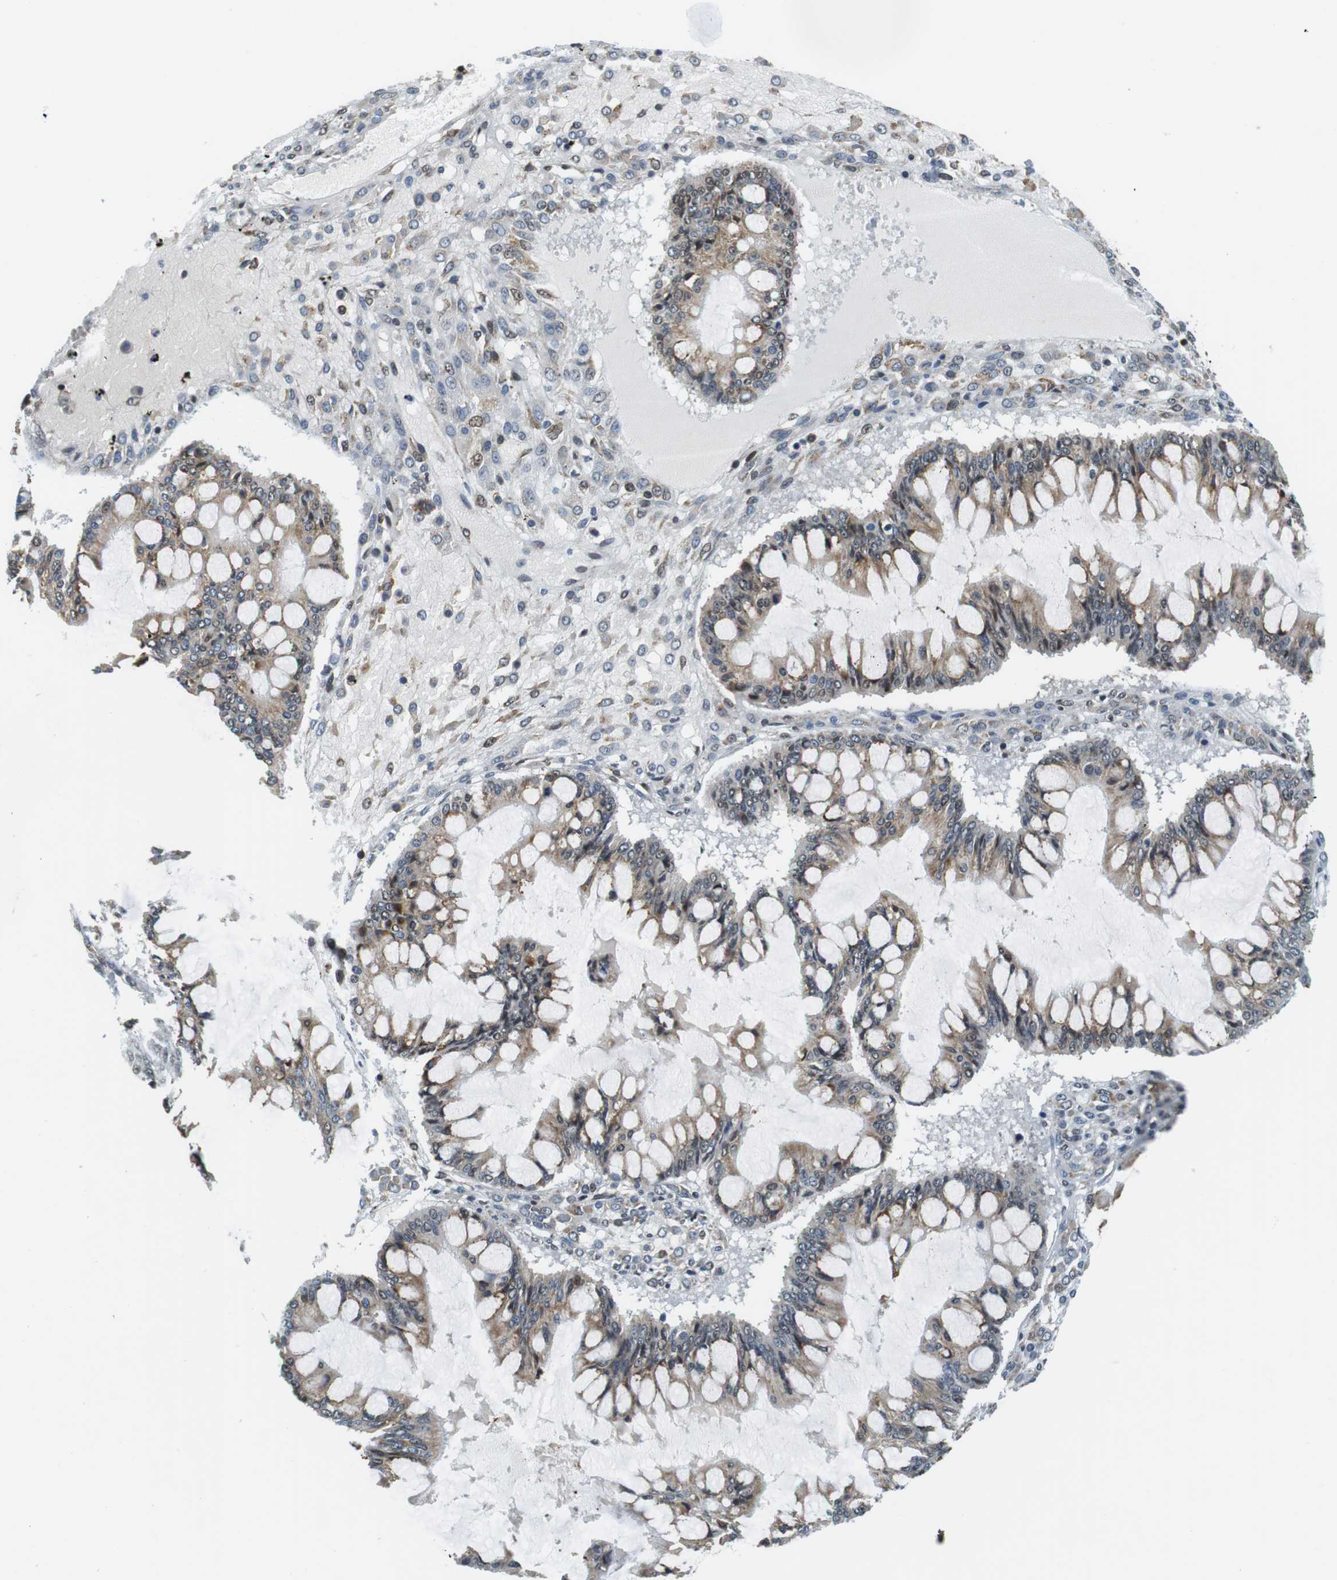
{"staining": {"intensity": "moderate", "quantity": ">75%", "location": "cytoplasmic/membranous,nuclear"}, "tissue": "ovarian cancer", "cell_type": "Tumor cells", "image_type": "cancer", "snomed": [{"axis": "morphology", "description": "Cystadenocarcinoma, mucinous, NOS"}, {"axis": "topography", "description": "Ovary"}], "caption": "Protein analysis of ovarian cancer tissue exhibits moderate cytoplasmic/membranous and nuclear staining in approximately >75% of tumor cells. (brown staining indicates protein expression, while blue staining denotes nuclei).", "gene": "RNF38", "patient": {"sex": "female", "age": 73}}